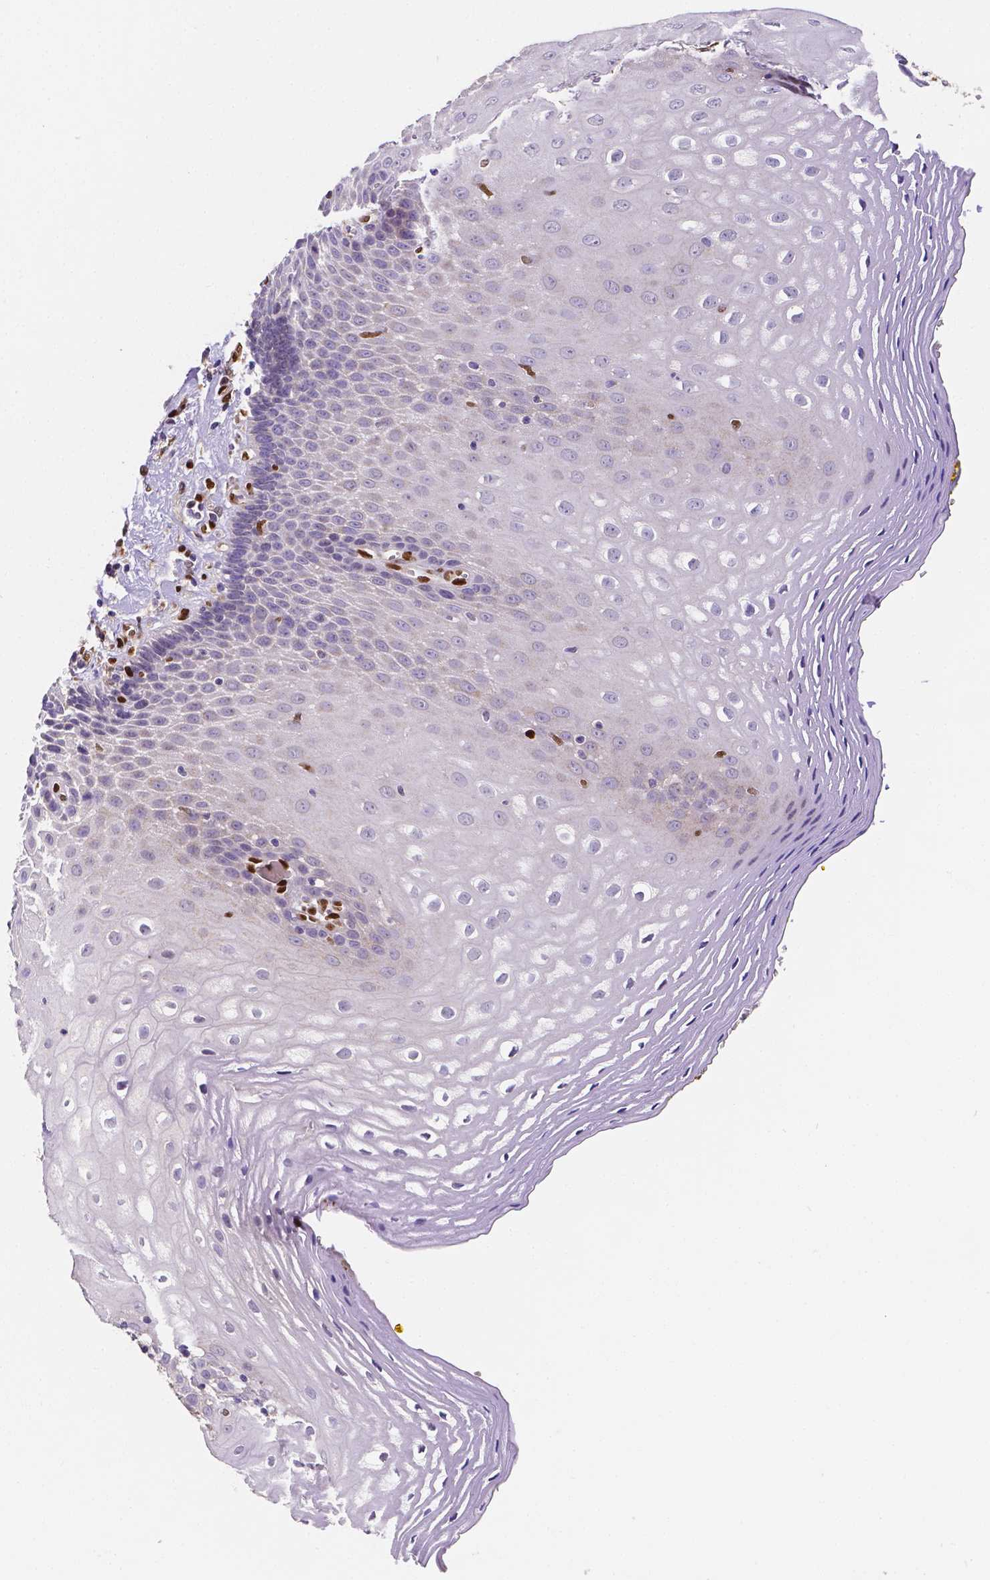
{"staining": {"intensity": "negative", "quantity": "none", "location": "none"}, "tissue": "esophagus", "cell_type": "Squamous epithelial cells", "image_type": "normal", "snomed": [{"axis": "morphology", "description": "Normal tissue, NOS"}, {"axis": "topography", "description": "Esophagus"}], "caption": "Immunohistochemistry image of normal esophagus stained for a protein (brown), which reveals no expression in squamous epithelial cells. The staining is performed using DAB (3,3'-diaminobenzidine) brown chromogen with nuclei counter-stained in using hematoxylin.", "gene": "MEF2C", "patient": {"sex": "female", "age": 68}}